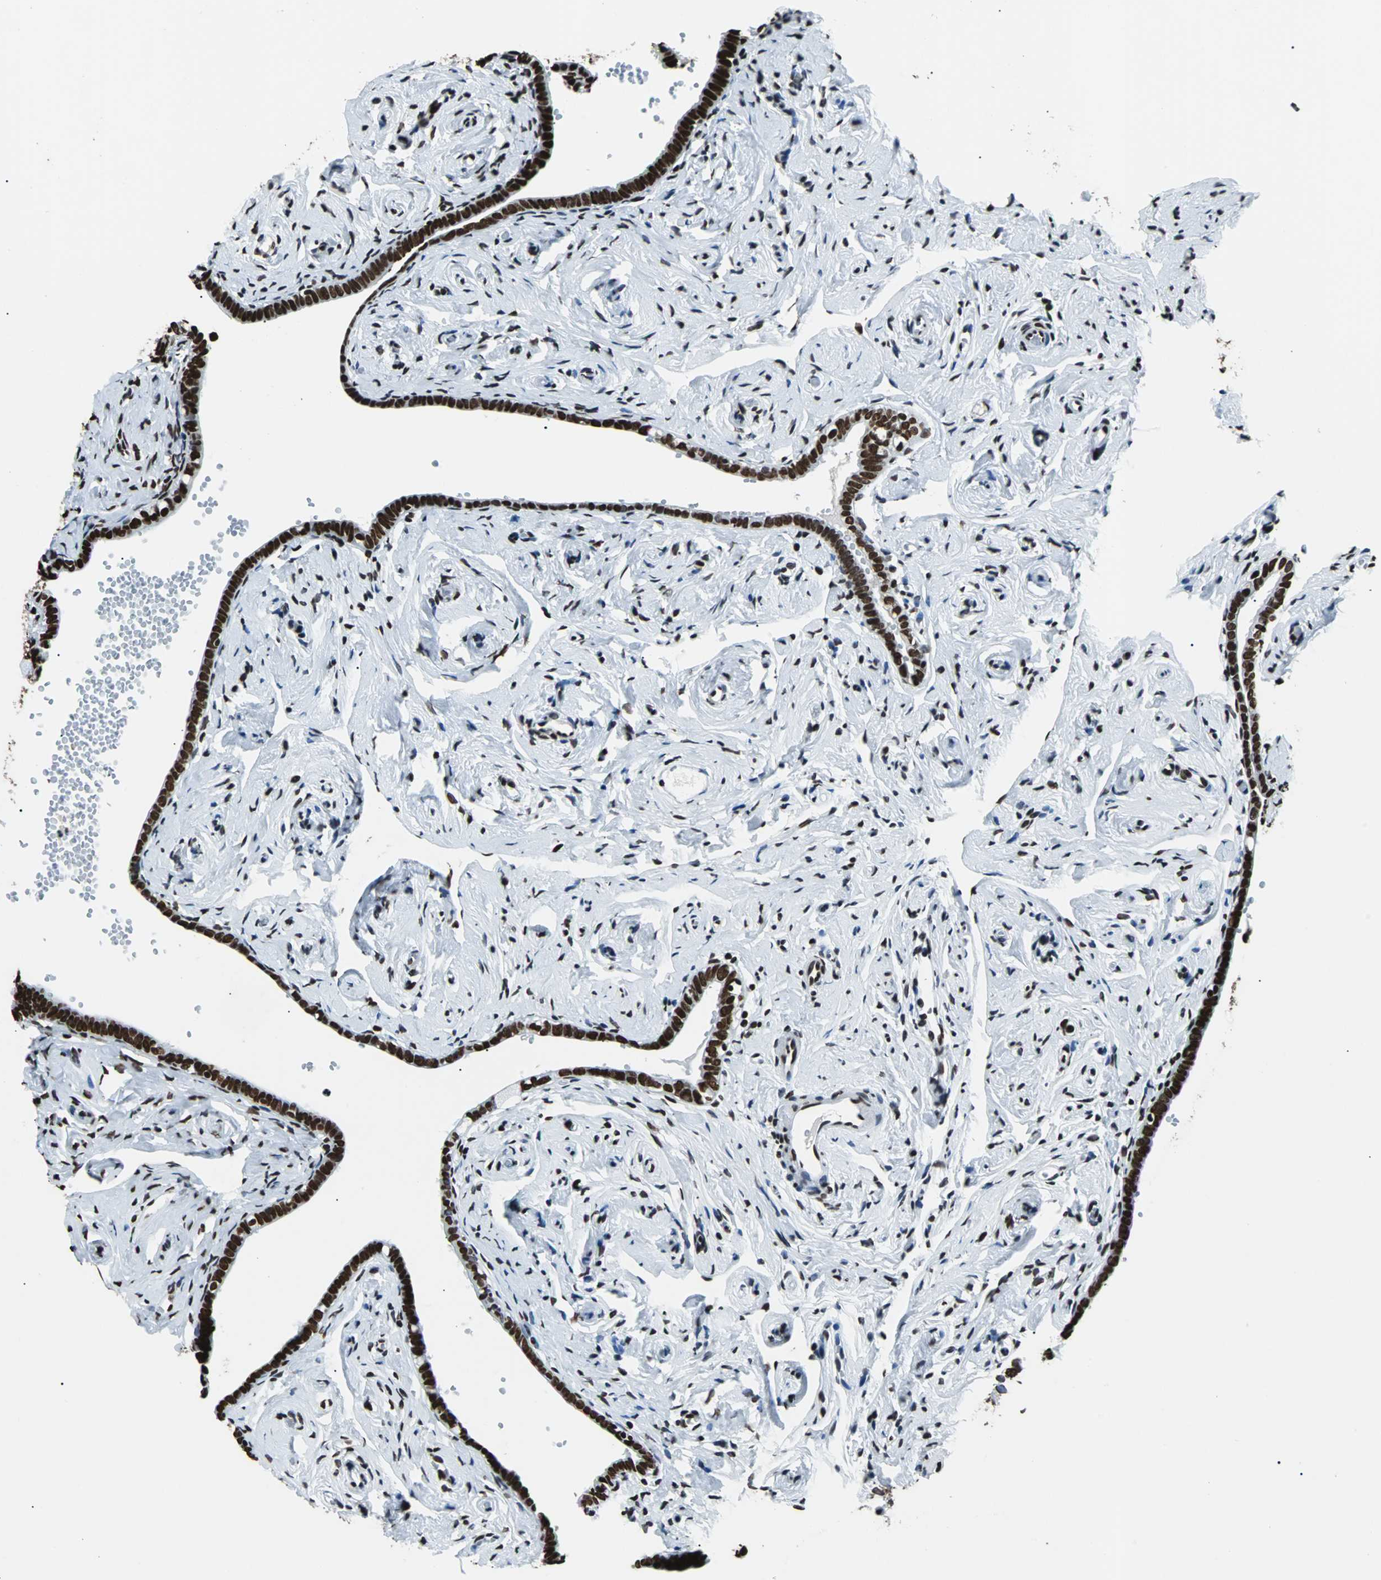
{"staining": {"intensity": "strong", "quantity": ">75%", "location": "nuclear"}, "tissue": "fallopian tube", "cell_type": "Glandular cells", "image_type": "normal", "snomed": [{"axis": "morphology", "description": "Normal tissue, NOS"}, {"axis": "topography", "description": "Fallopian tube"}], "caption": "Glandular cells demonstrate high levels of strong nuclear positivity in approximately >75% of cells in unremarkable fallopian tube.", "gene": "FUBP1", "patient": {"sex": "female", "age": 71}}